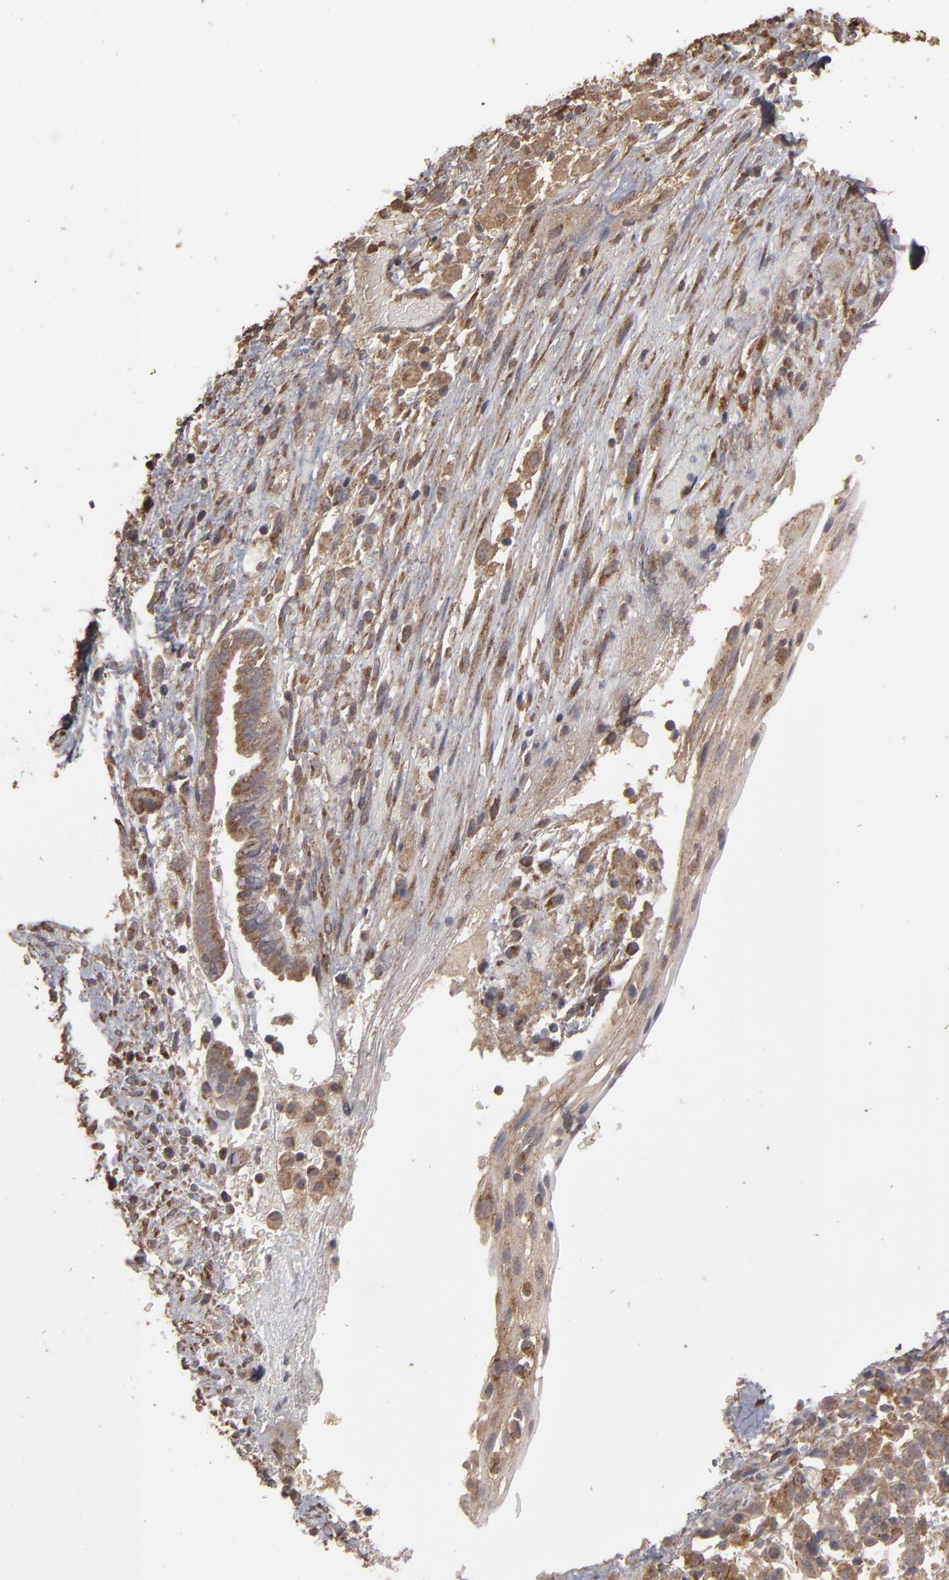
{"staining": {"intensity": "weak", "quantity": ">75%", "location": "cytoplasmic/membranous"}, "tissue": "cervical cancer", "cell_type": "Tumor cells", "image_type": "cancer", "snomed": [{"axis": "morphology", "description": "Normal tissue, NOS"}, {"axis": "morphology", "description": "Squamous cell carcinoma, NOS"}, {"axis": "topography", "description": "Cervix"}], "caption": "Squamous cell carcinoma (cervical) stained with a protein marker shows weak staining in tumor cells.", "gene": "MMP2", "patient": {"sex": "female", "age": 67}}